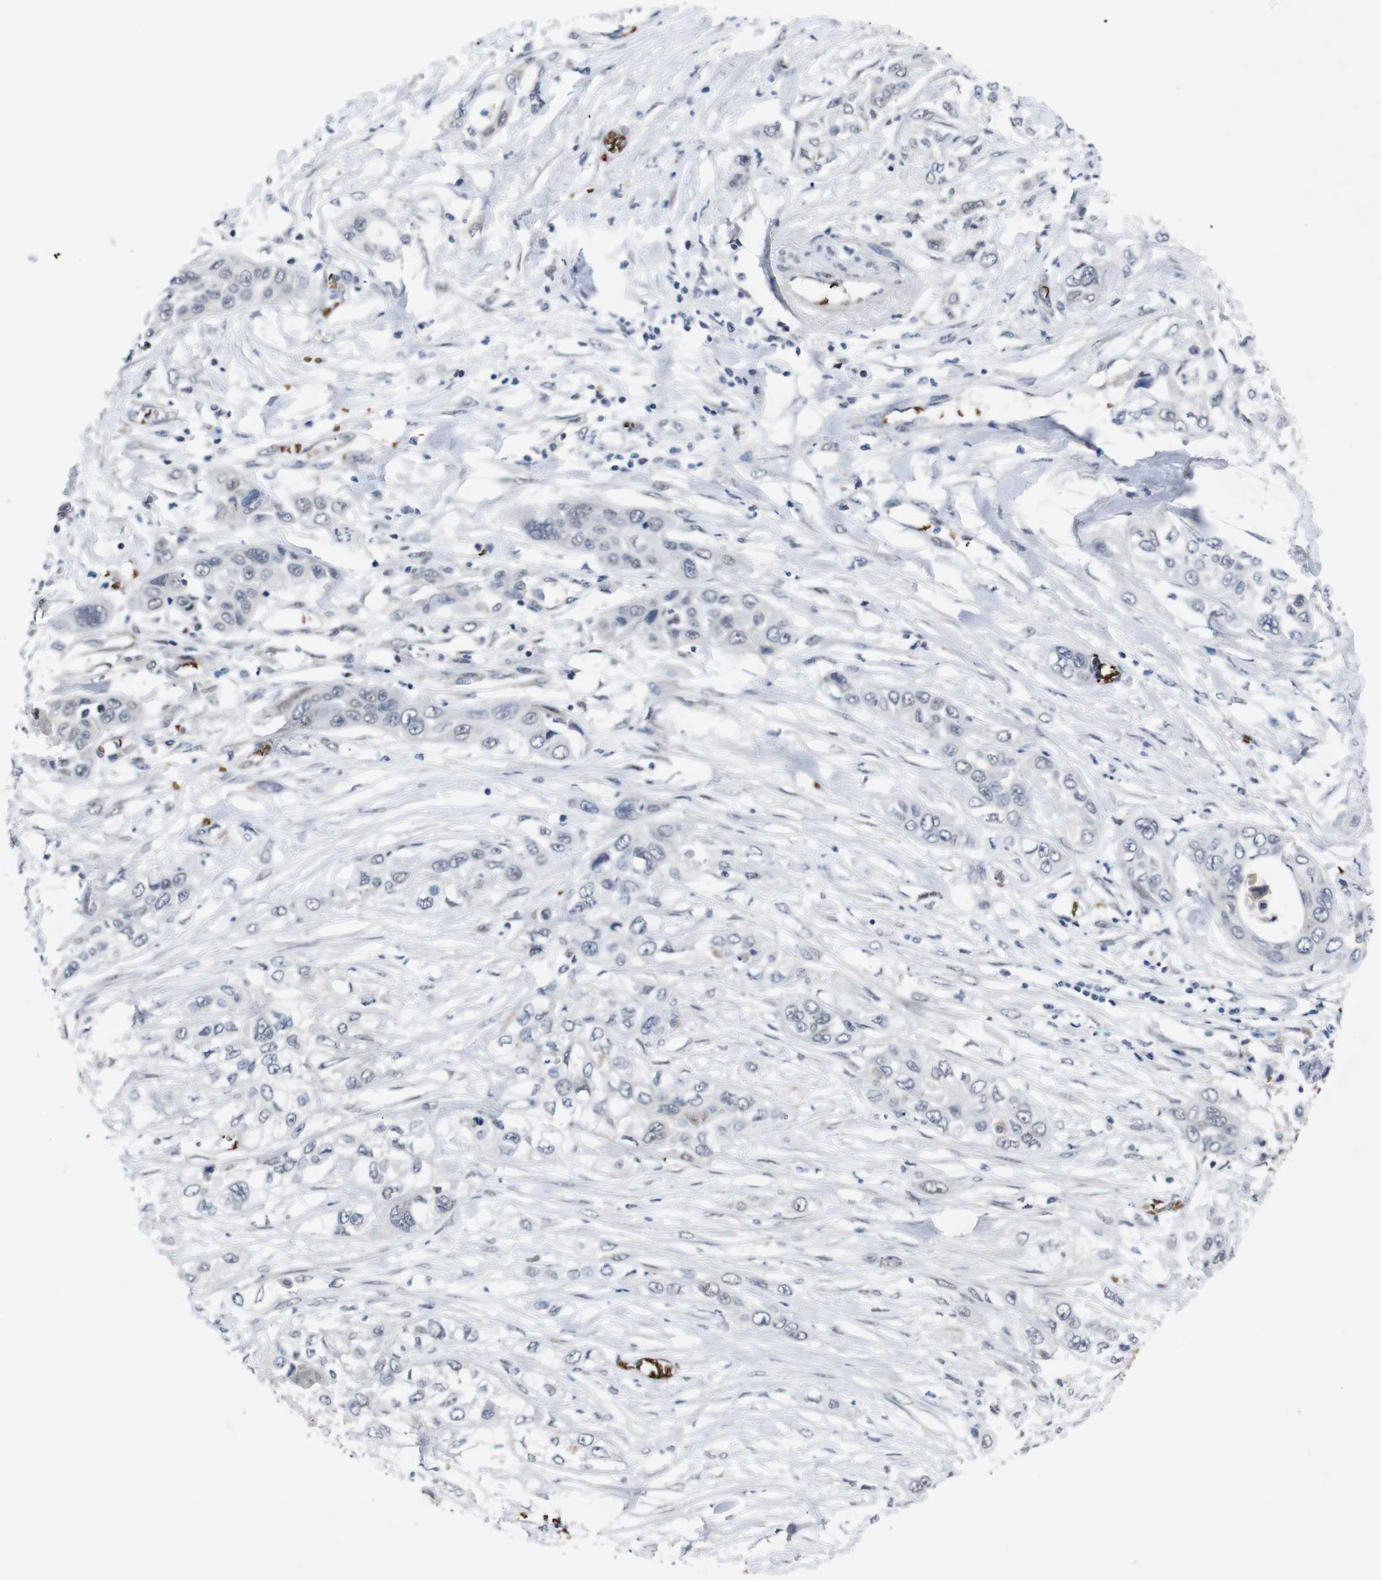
{"staining": {"intensity": "negative", "quantity": "none", "location": "none"}, "tissue": "pancreatic cancer", "cell_type": "Tumor cells", "image_type": "cancer", "snomed": [{"axis": "morphology", "description": "Adenocarcinoma, NOS"}, {"axis": "topography", "description": "Pancreas"}], "caption": "Human adenocarcinoma (pancreatic) stained for a protein using immunohistochemistry exhibits no positivity in tumor cells.", "gene": "SPTB", "patient": {"sex": "female", "age": 70}}